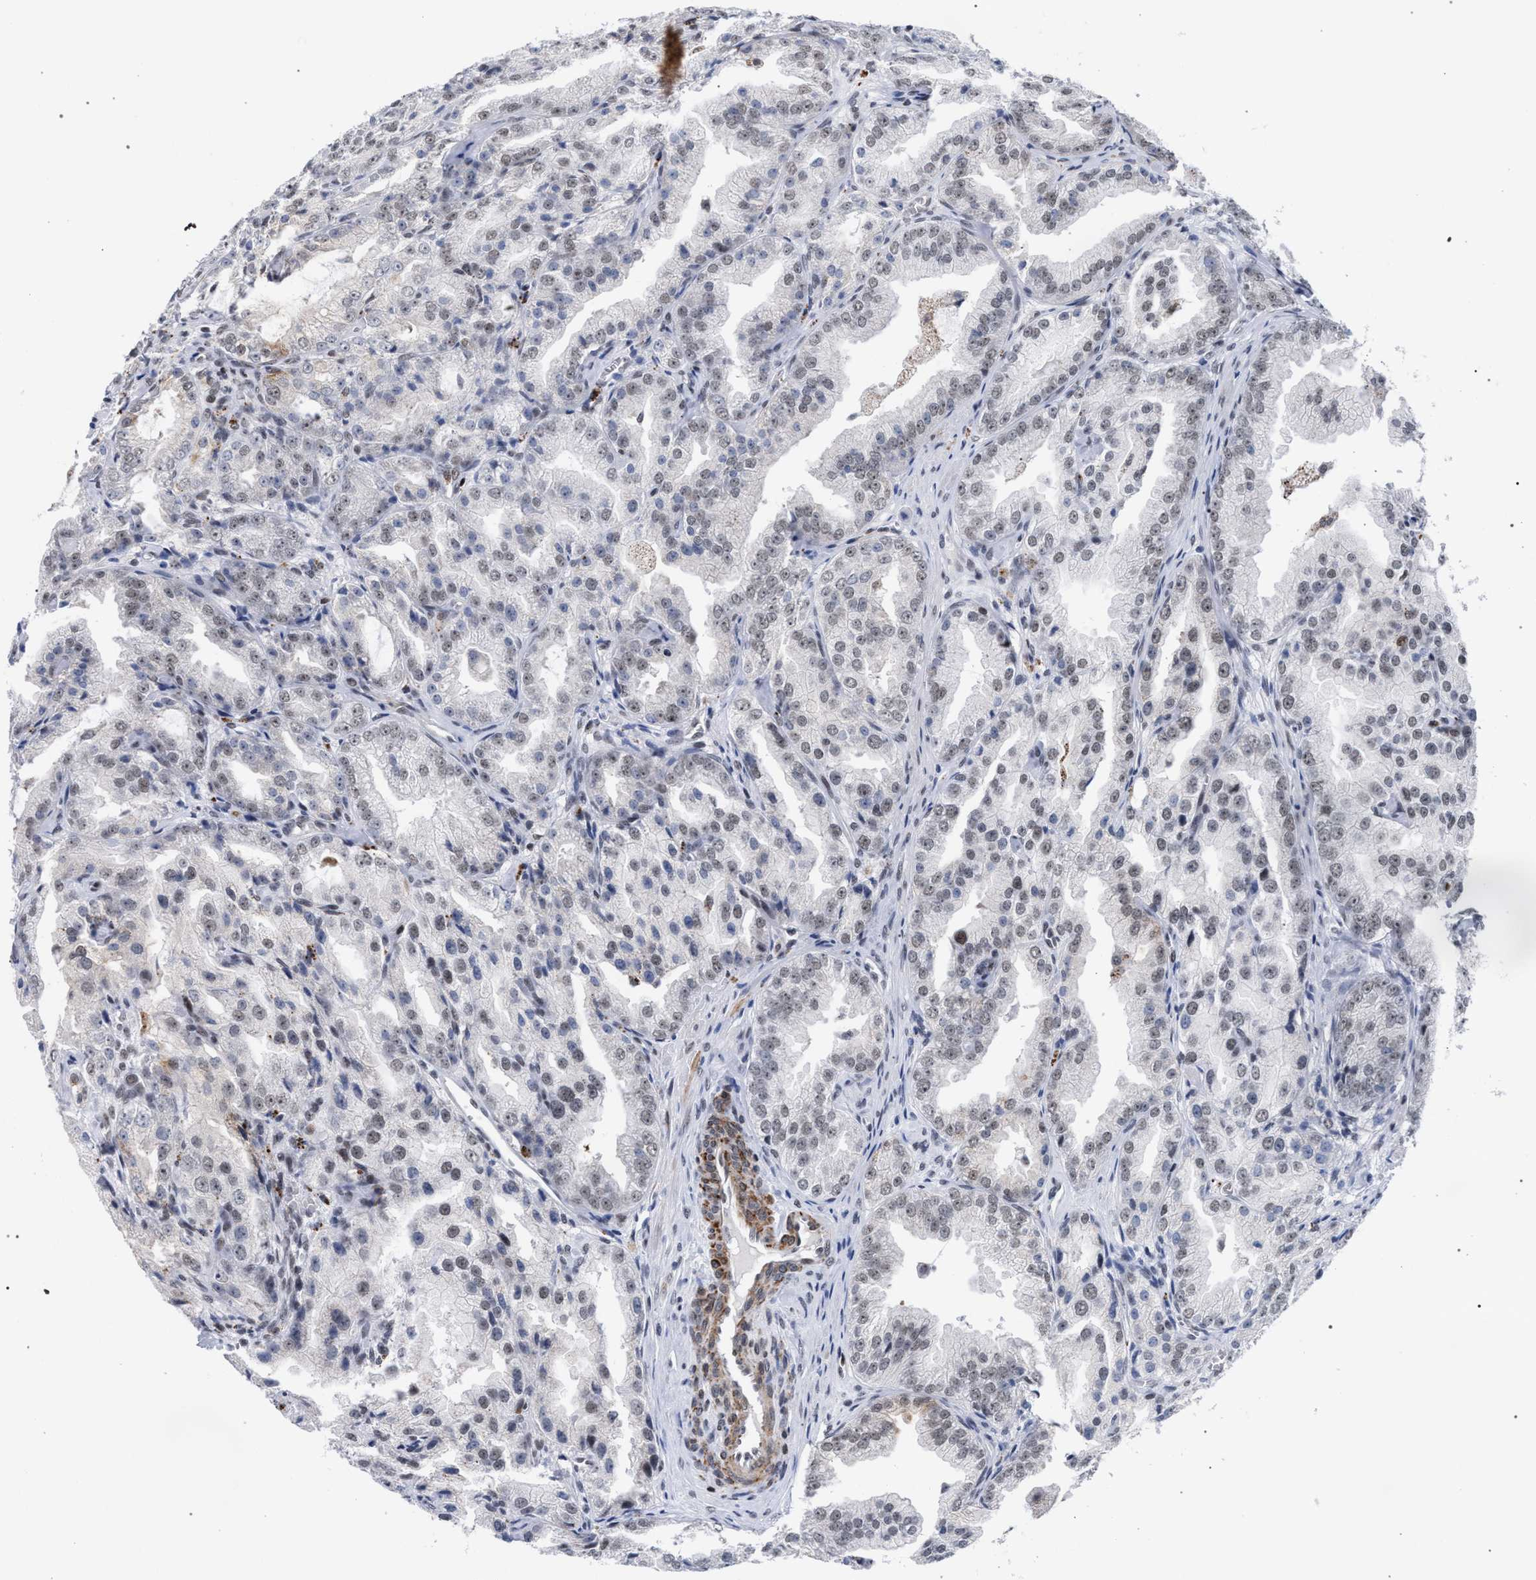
{"staining": {"intensity": "weak", "quantity": "<25%", "location": "nuclear"}, "tissue": "prostate cancer", "cell_type": "Tumor cells", "image_type": "cancer", "snomed": [{"axis": "morphology", "description": "Adenocarcinoma, High grade"}, {"axis": "topography", "description": "Prostate"}], "caption": "Prostate adenocarcinoma (high-grade) was stained to show a protein in brown. There is no significant expression in tumor cells.", "gene": "SCAF4", "patient": {"sex": "male", "age": 61}}